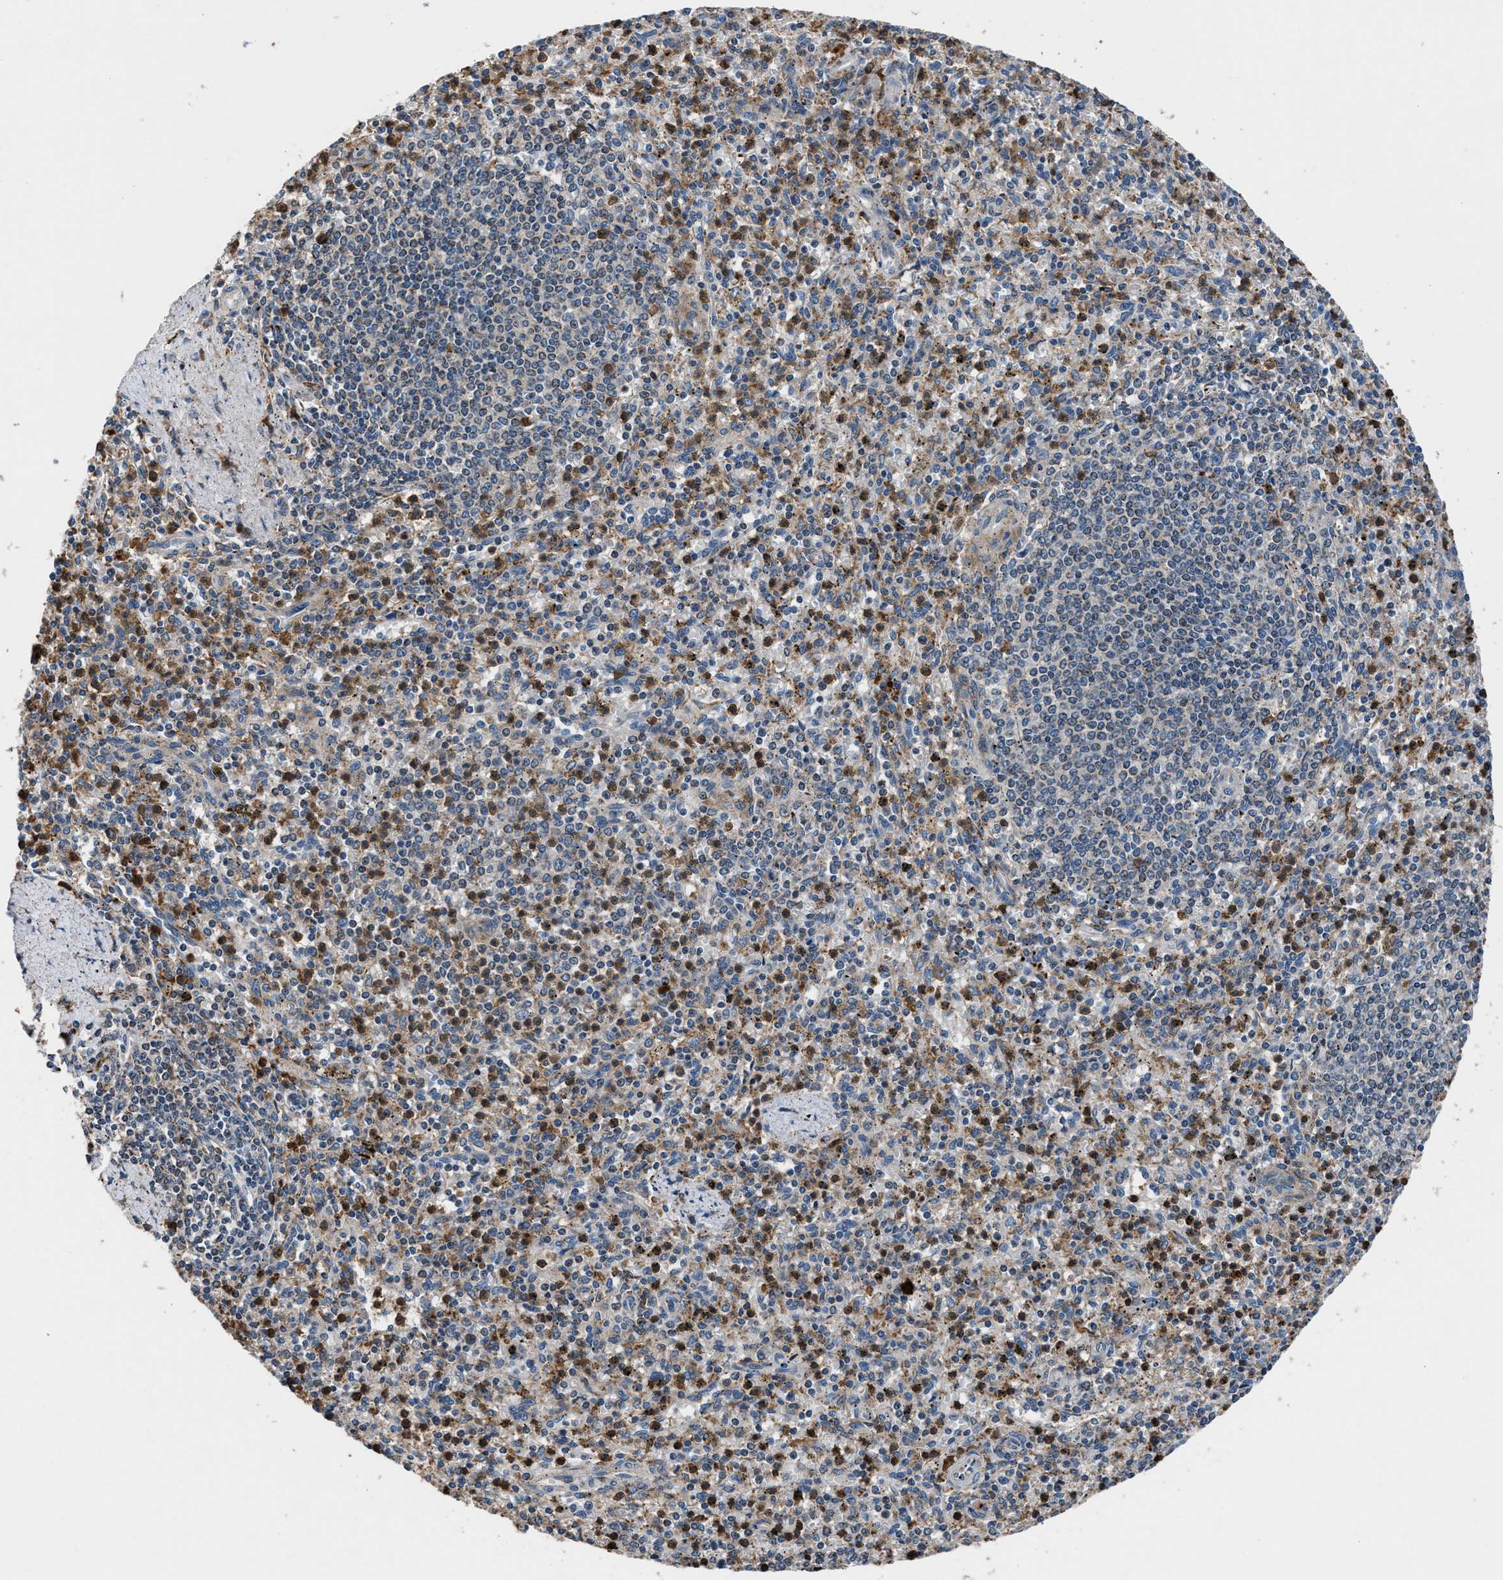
{"staining": {"intensity": "moderate", "quantity": "25%-75%", "location": "cytoplasmic/membranous"}, "tissue": "spleen", "cell_type": "Cells in red pulp", "image_type": "normal", "snomed": [{"axis": "morphology", "description": "Normal tissue, NOS"}, {"axis": "topography", "description": "Spleen"}], "caption": "An immunohistochemistry (IHC) histopathology image of benign tissue is shown. Protein staining in brown labels moderate cytoplasmic/membranous positivity in spleen within cells in red pulp. Using DAB (3,3'-diaminobenzidine) (brown) and hematoxylin (blue) stains, captured at high magnification using brightfield microscopy.", "gene": "FAM221A", "patient": {"sex": "male", "age": 72}}